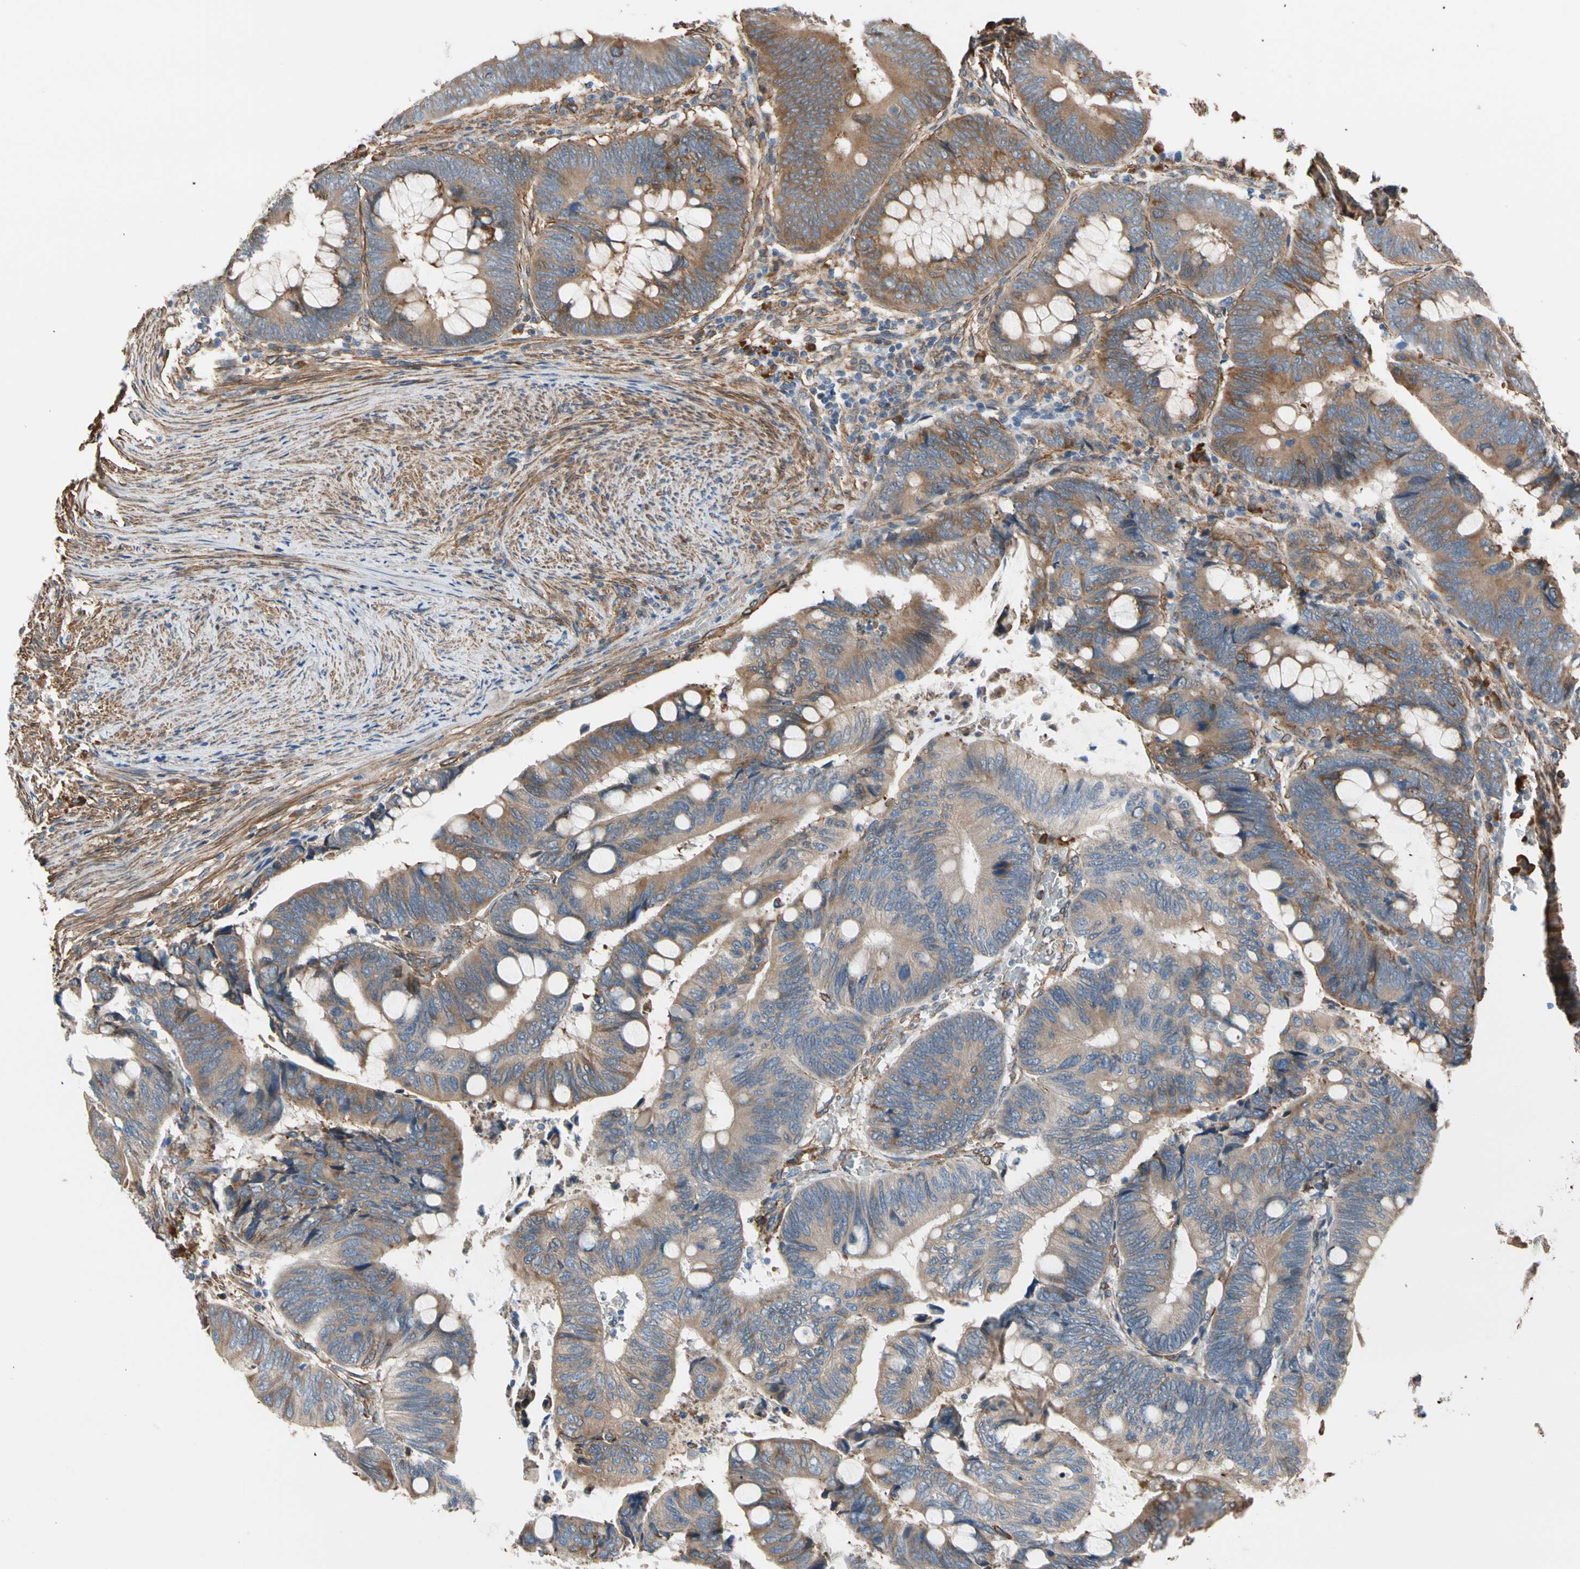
{"staining": {"intensity": "moderate", "quantity": ">75%", "location": "cytoplasmic/membranous"}, "tissue": "colorectal cancer", "cell_type": "Tumor cells", "image_type": "cancer", "snomed": [{"axis": "morphology", "description": "Normal tissue, NOS"}, {"axis": "morphology", "description": "Adenocarcinoma, NOS"}, {"axis": "topography", "description": "Rectum"}, {"axis": "topography", "description": "Peripheral nerve tissue"}], "caption": "DAB immunohistochemical staining of colorectal adenocarcinoma displays moderate cytoplasmic/membranous protein staining in about >75% of tumor cells.", "gene": "LIMK2", "patient": {"sex": "male", "age": 92}}